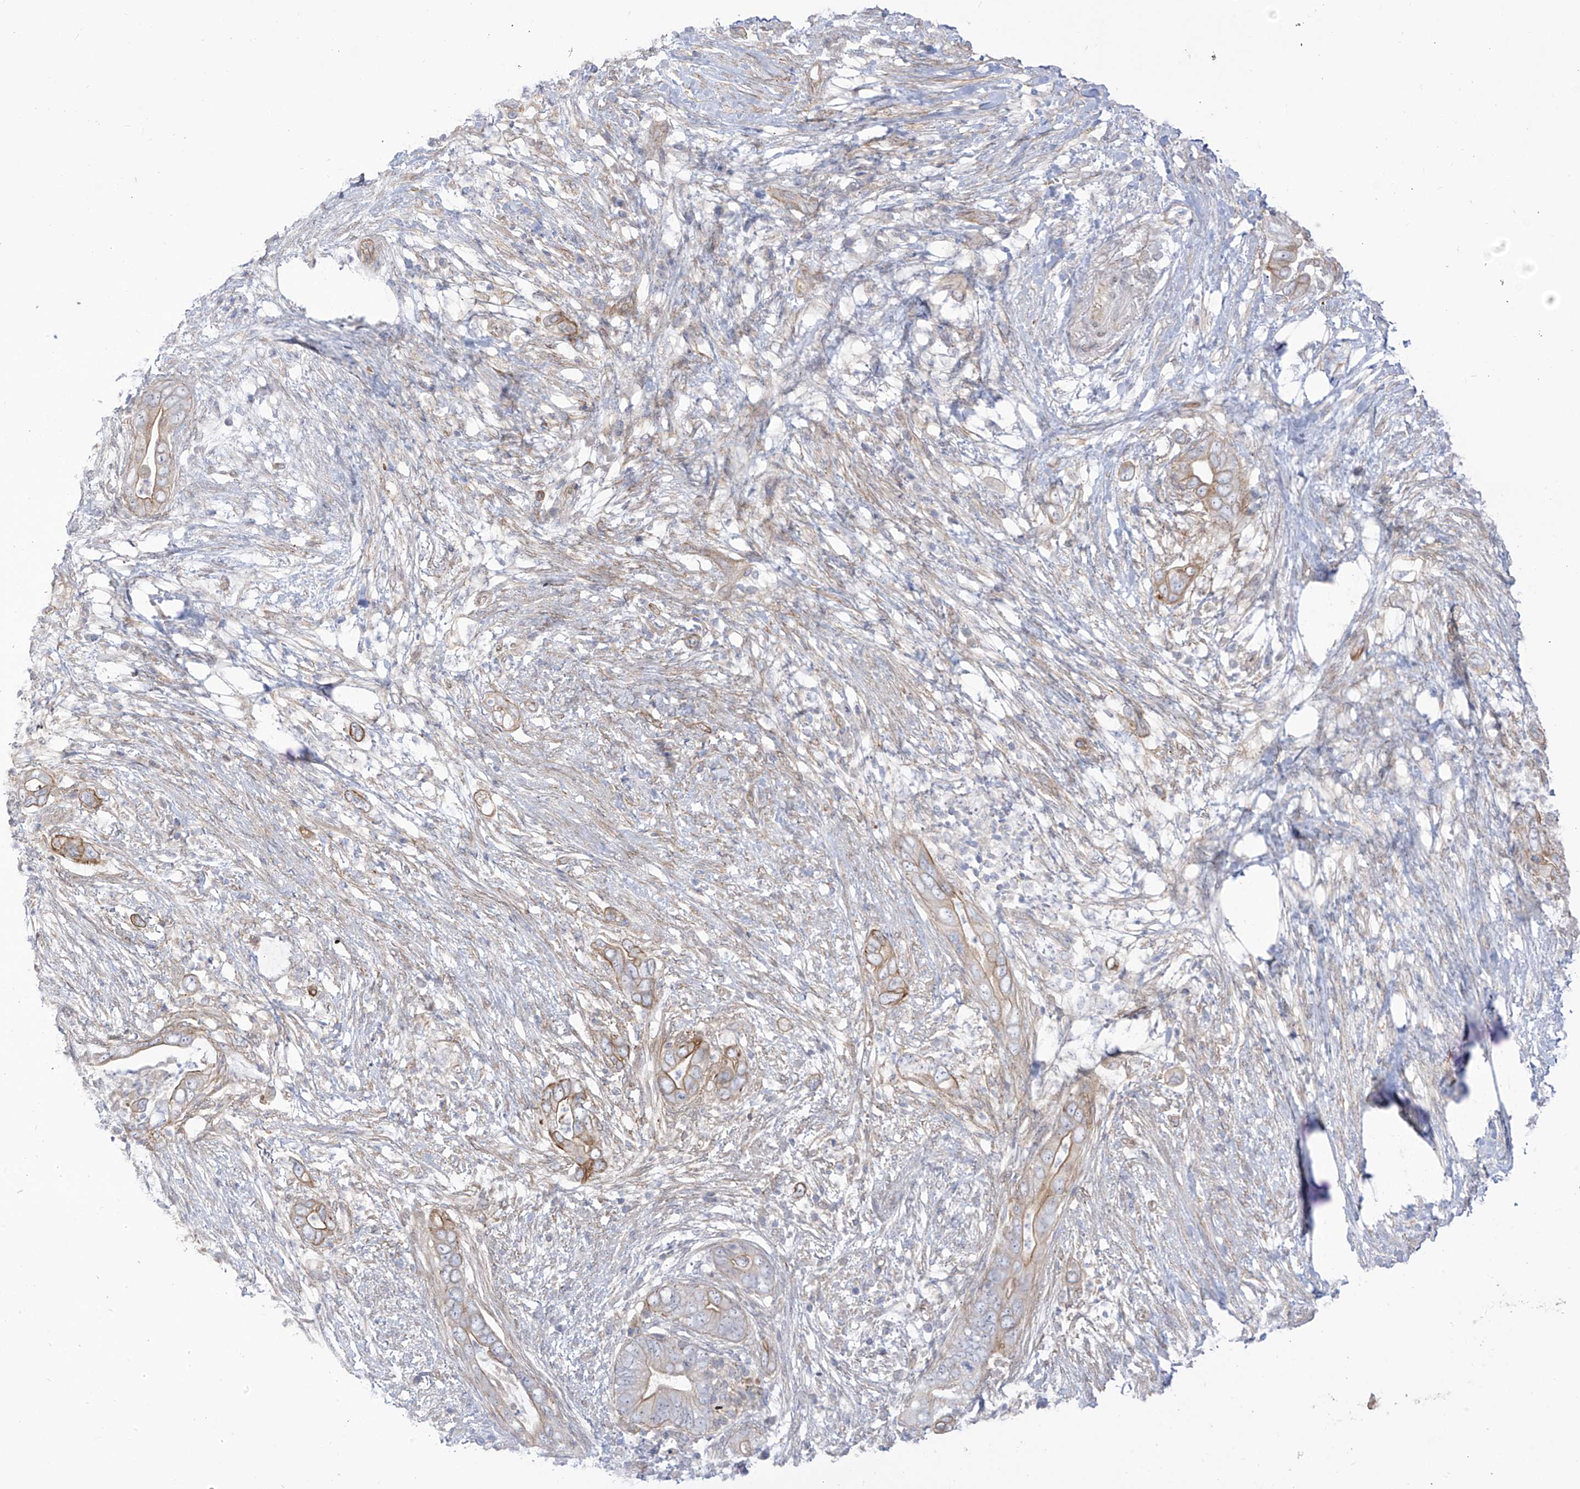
{"staining": {"intensity": "moderate", "quantity": "<25%", "location": "cytoplasmic/membranous"}, "tissue": "pancreatic cancer", "cell_type": "Tumor cells", "image_type": "cancer", "snomed": [{"axis": "morphology", "description": "Adenocarcinoma, NOS"}, {"axis": "topography", "description": "Pancreas"}], "caption": "Immunohistochemistry image of neoplastic tissue: pancreatic adenocarcinoma stained using immunohistochemistry (IHC) displays low levels of moderate protein expression localized specifically in the cytoplasmic/membranous of tumor cells, appearing as a cytoplasmic/membranous brown color.", "gene": "EIPR1", "patient": {"sex": "male", "age": 75}}